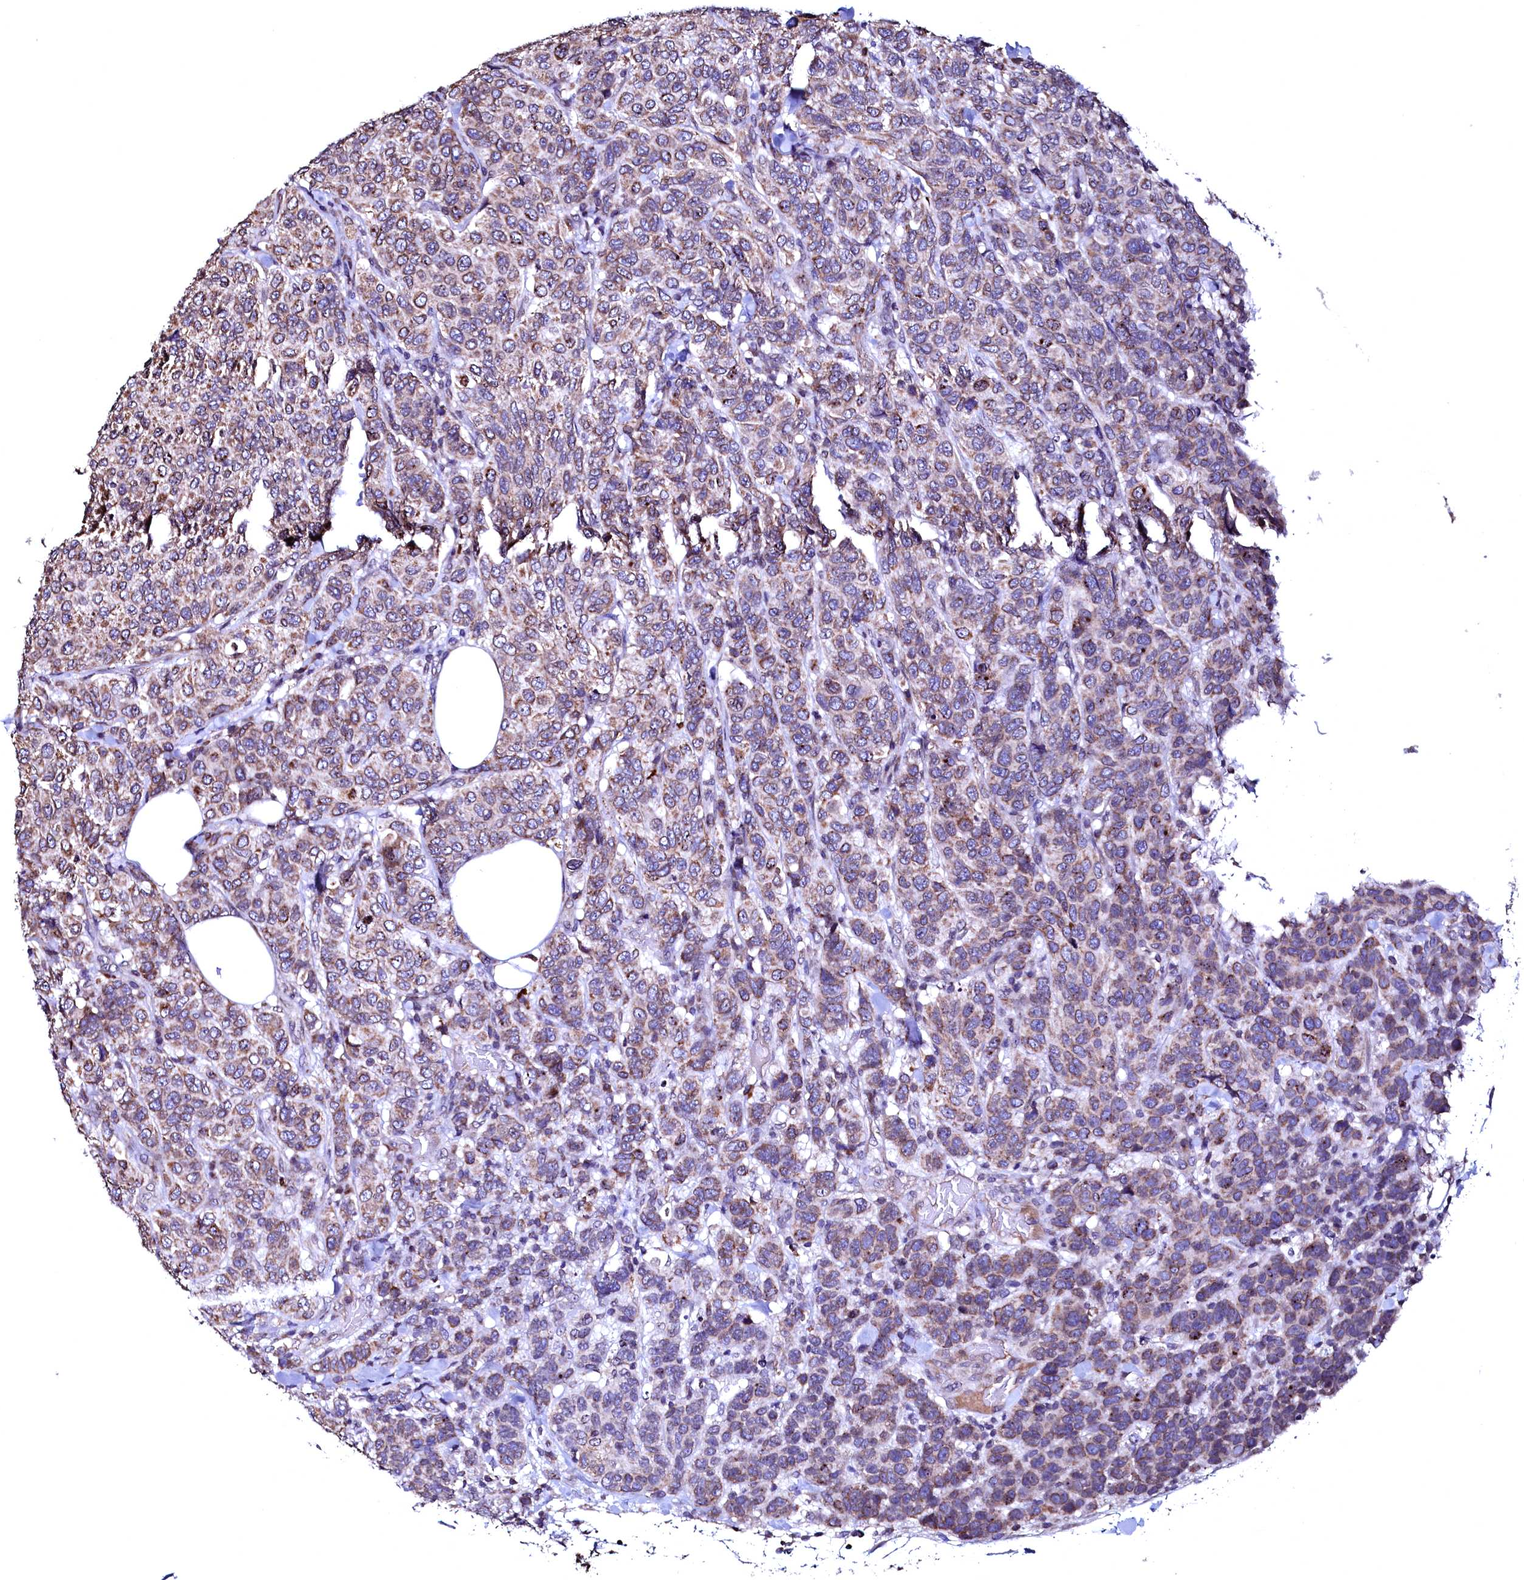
{"staining": {"intensity": "weak", "quantity": ">75%", "location": "cytoplasmic/membranous"}, "tissue": "breast cancer", "cell_type": "Tumor cells", "image_type": "cancer", "snomed": [{"axis": "morphology", "description": "Duct carcinoma"}, {"axis": "topography", "description": "Breast"}], "caption": "Immunohistochemical staining of human breast cancer (intraductal carcinoma) demonstrates low levels of weak cytoplasmic/membranous positivity in approximately >75% of tumor cells.", "gene": "HAND1", "patient": {"sex": "female", "age": 55}}